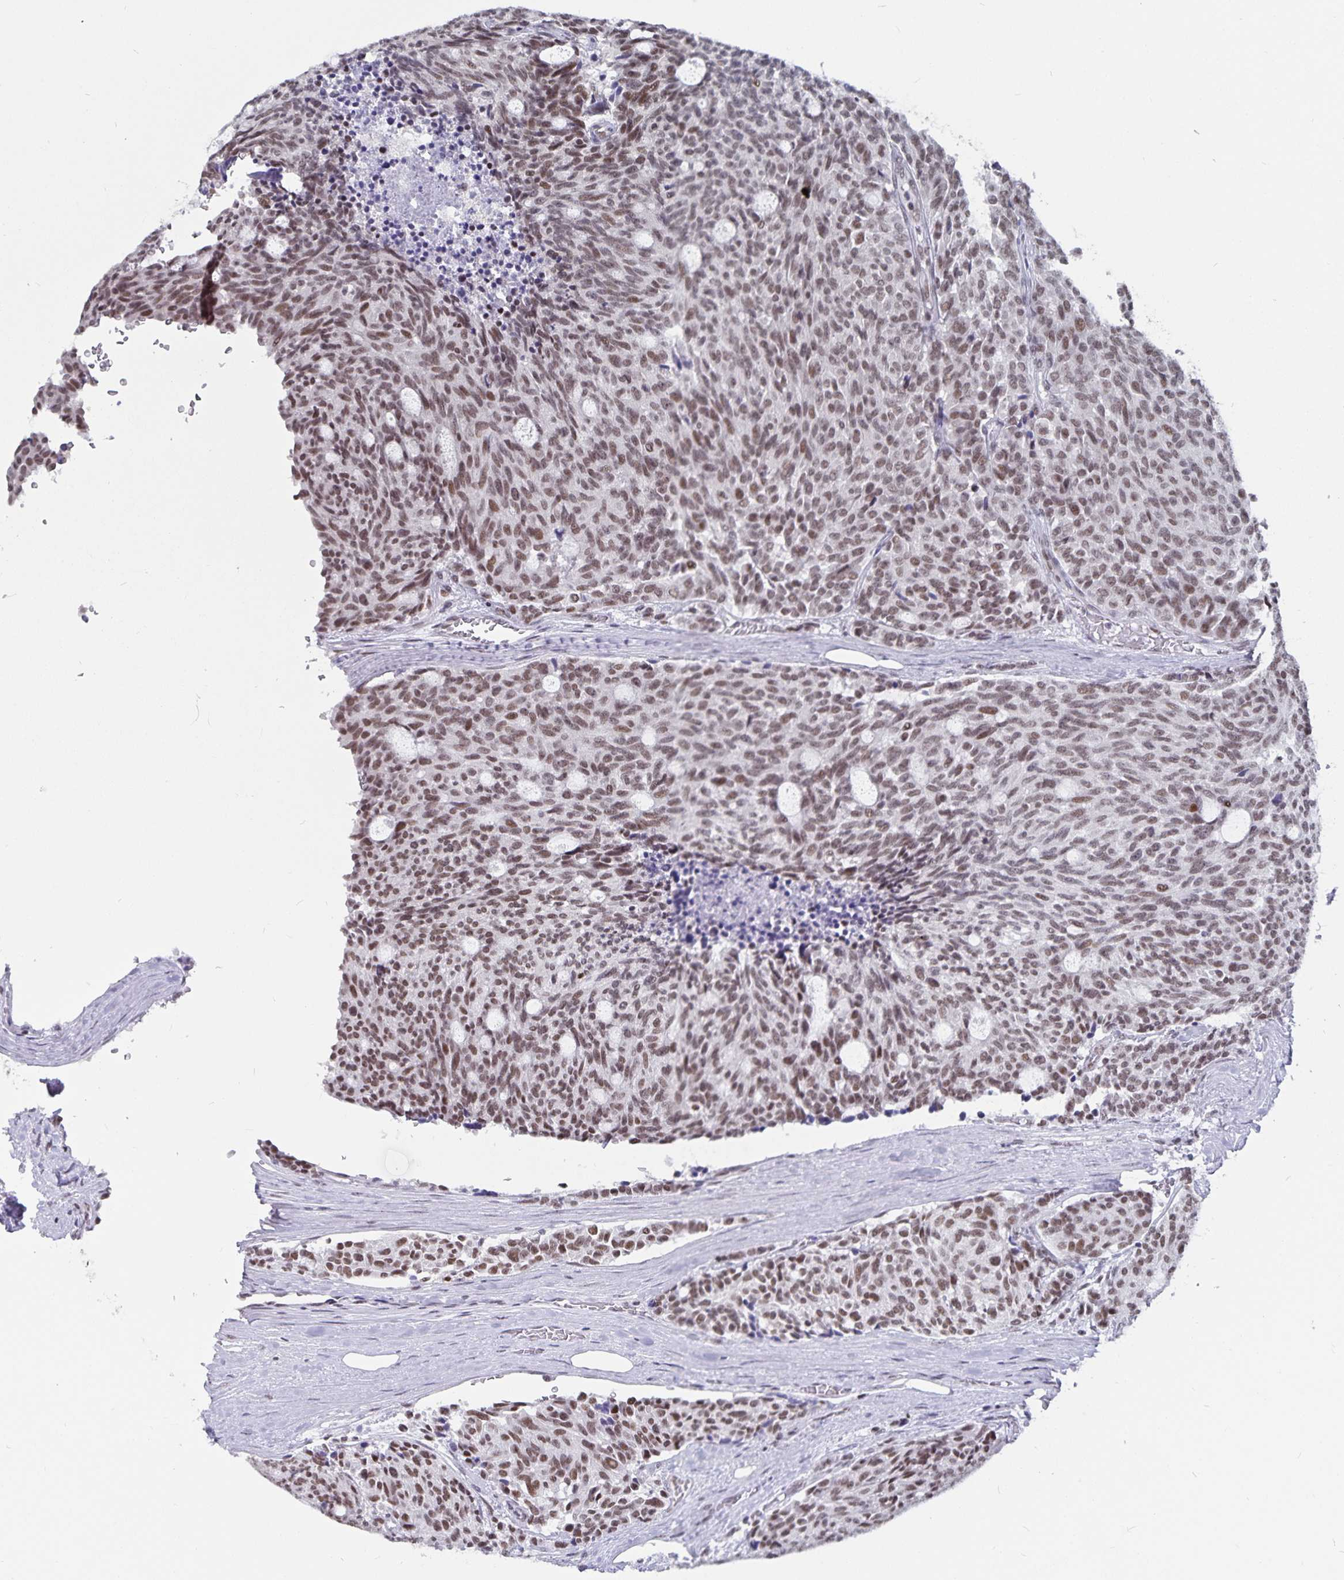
{"staining": {"intensity": "moderate", "quantity": ">75%", "location": "nuclear"}, "tissue": "carcinoid", "cell_type": "Tumor cells", "image_type": "cancer", "snomed": [{"axis": "morphology", "description": "Carcinoid, malignant, NOS"}, {"axis": "topography", "description": "Pancreas"}], "caption": "DAB (3,3'-diaminobenzidine) immunohistochemical staining of human carcinoid demonstrates moderate nuclear protein positivity in about >75% of tumor cells.", "gene": "PBX2", "patient": {"sex": "female", "age": 54}}